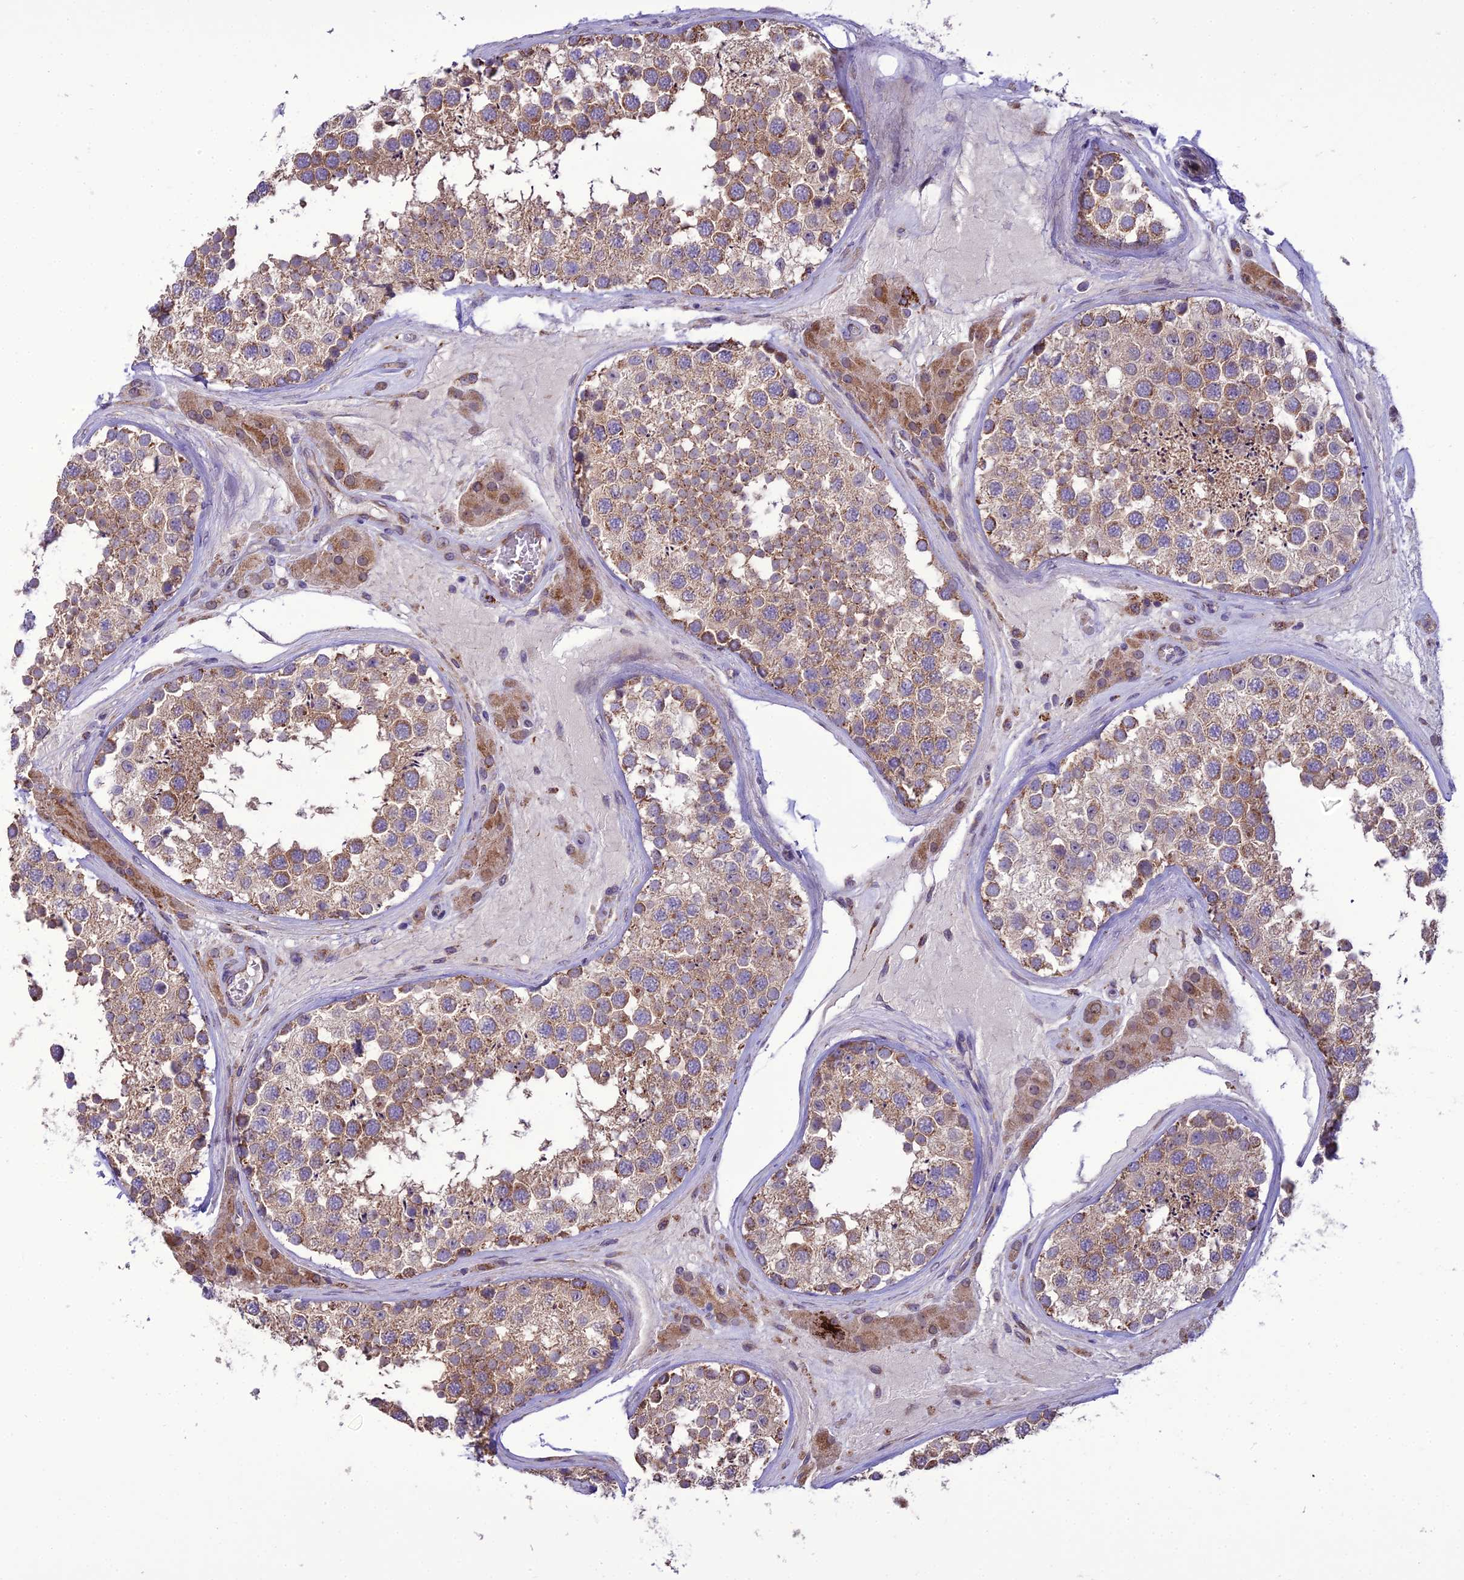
{"staining": {"intensity": "moderate", "quantity": ">75%", "location": "cytoplasmic/membranous"}, "tissue": "testis", "cell_type": "Cells in seminiferous ducts", "image_type": "normal", "snomed": [{"axis": "morphology", "description": "Normal tissue, NOS"}, {"axis": "topography", "description": "Testis"}], "caption": "Unremarkable testis exhibits moderate cytoplasmic/membranous expression in approximately >75% of cells in seminiferous ducts.", "gene": "ENSG00000260272", "patient": {"sex": "male", "age": 46}}